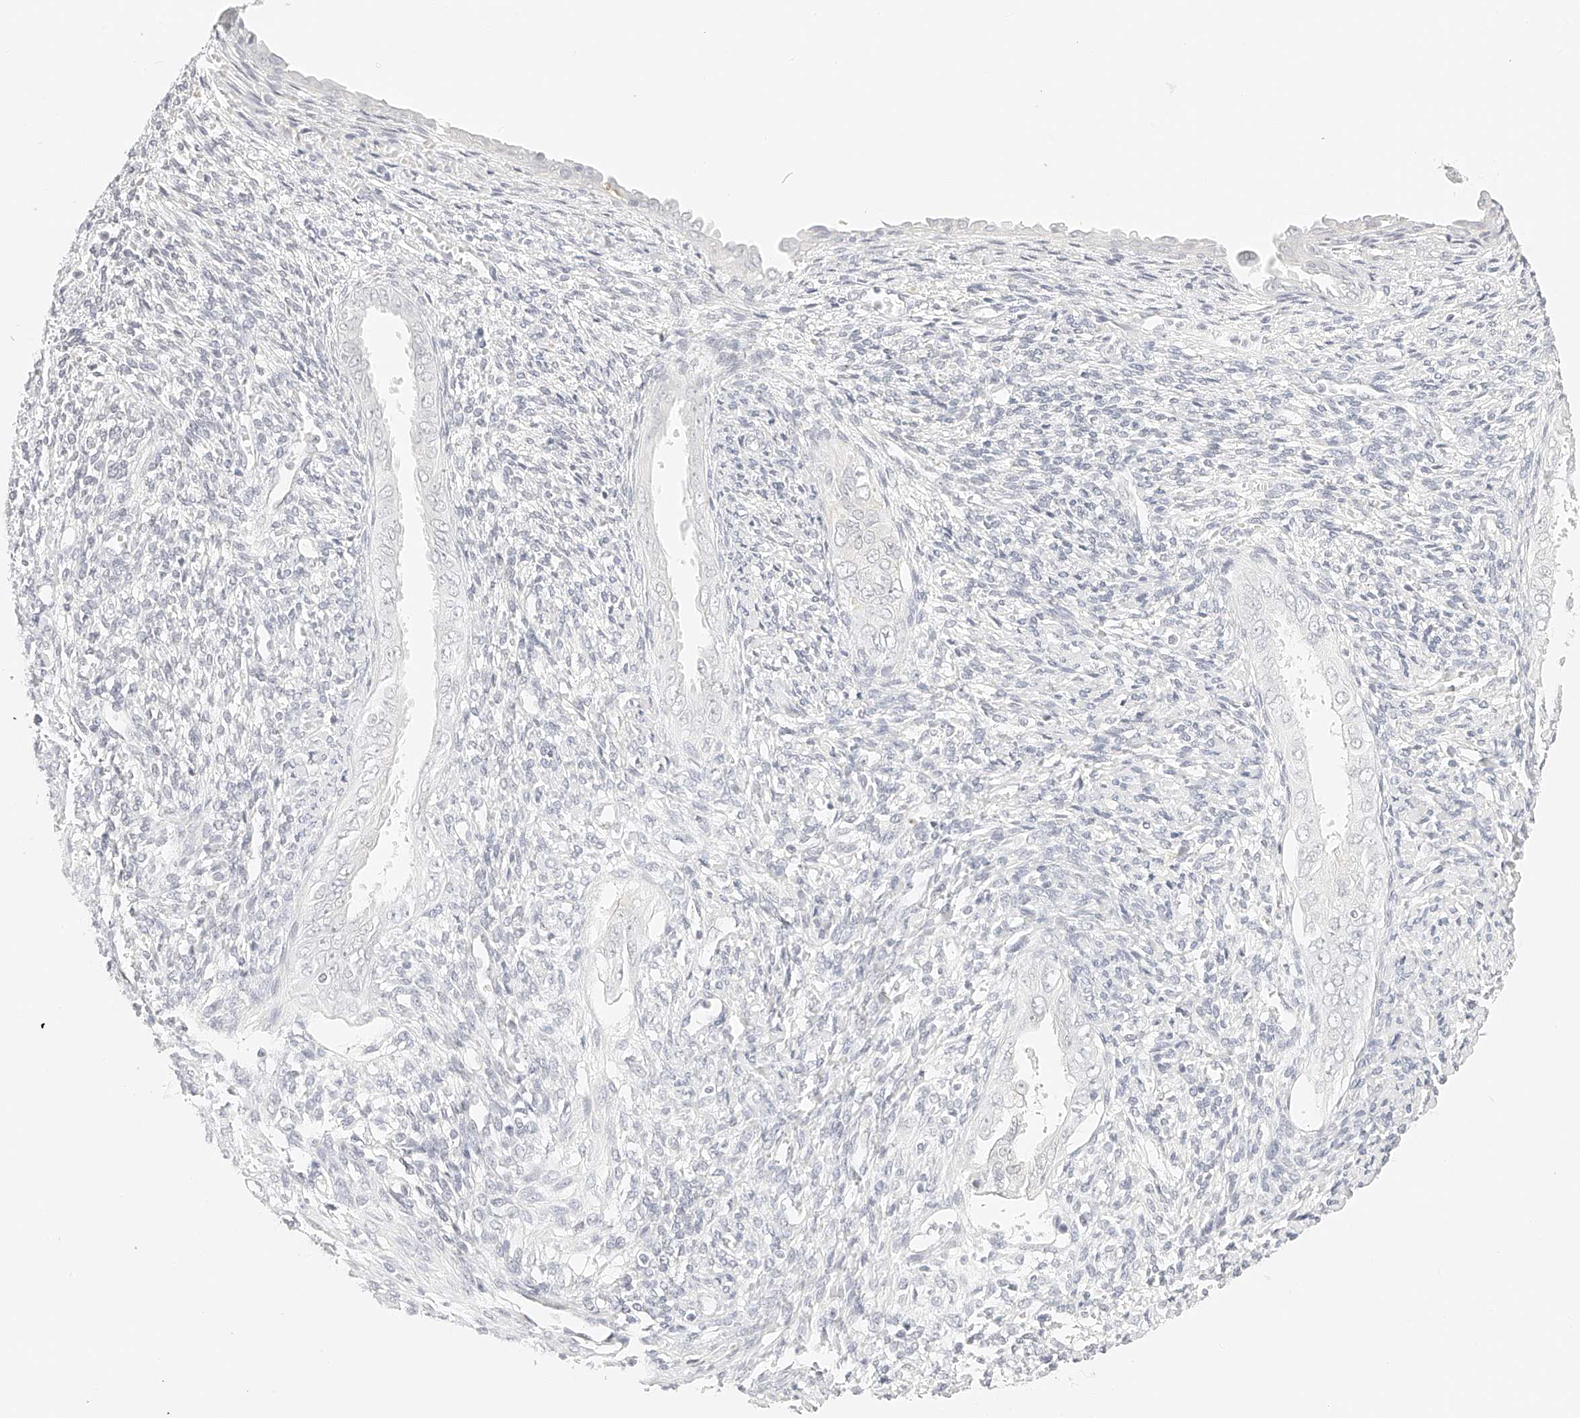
{"staining": {"intensity": "negative", "quantity": "none", "location": "none"}, "tissue": "endometrium", "cell_type": "Cells in endometrial stroma", "image_type": "normal", "snomed": [{"axis": "morphology", "description": "Normal tissue, NOS"}, {"axis": "topography", "description": "Endometrium"}], "caption": "IHC photomicrograph of benign human endometrium stained for a protein (brown), which demonstrates no positivity in cells in endometrial stroma. Nuclei are stained in blue.", "gene": "ZFP69", "patient": {"sex": "female", "age": 66}}